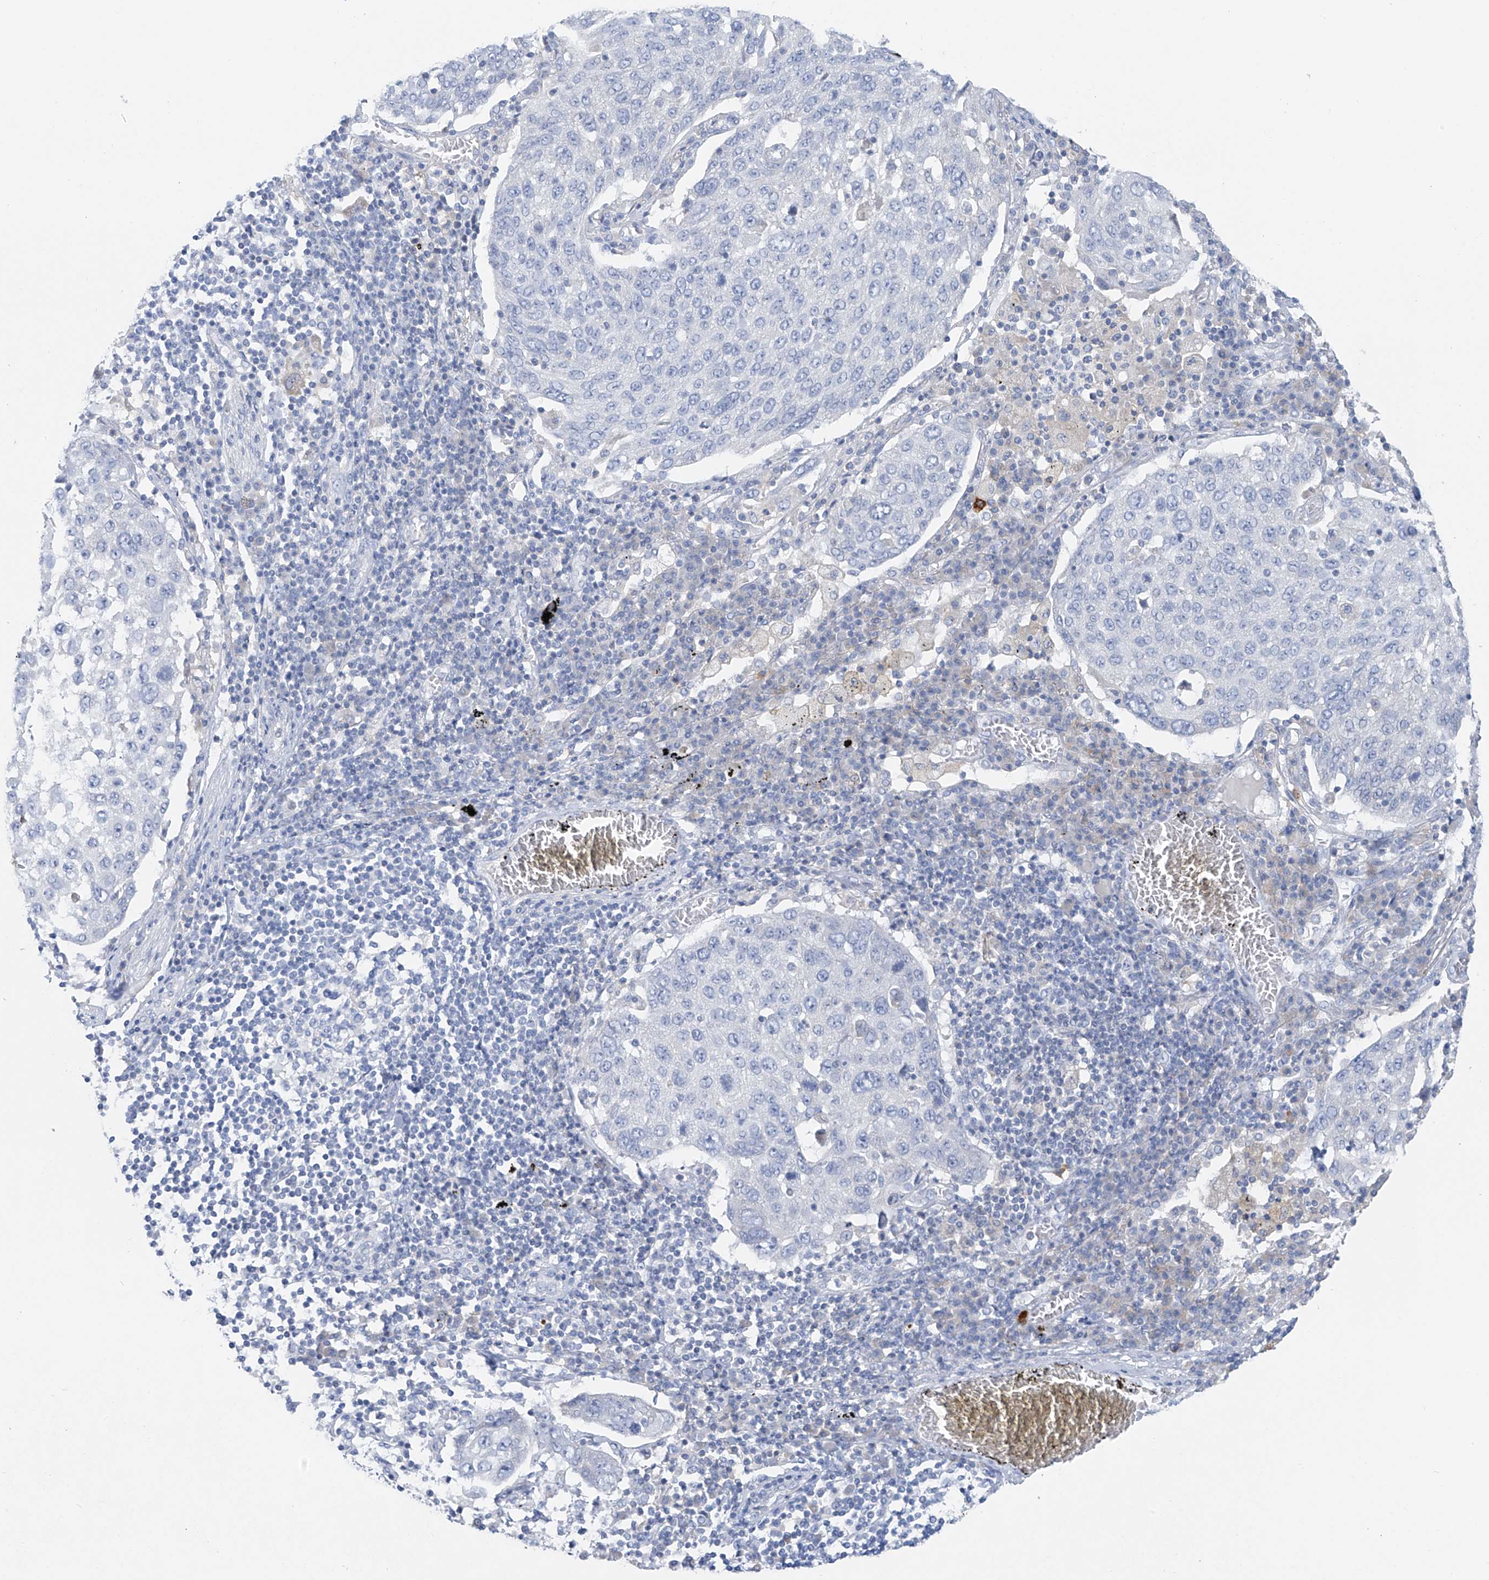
{"staining": {"intensity": "negative", "quantity": "none", "location": "none"}, "tissue": "lung cancer", "cell_type": "Tumor cells", "image_type": "cancer", "snomed": [{"axis": "morphology", "description": "Squamous cell carcinoma, NOS"}, {"axis": "topography", "description": "Lung"}], "caption": "There is no significant staining in tumor cells of squamous cell carcinoma (lung). (Brightfield microscopy of DAB immunohistochemistry at high magnification).", "gene": "POMGNT2", "patient": {"sex": "male", "age": 65}}